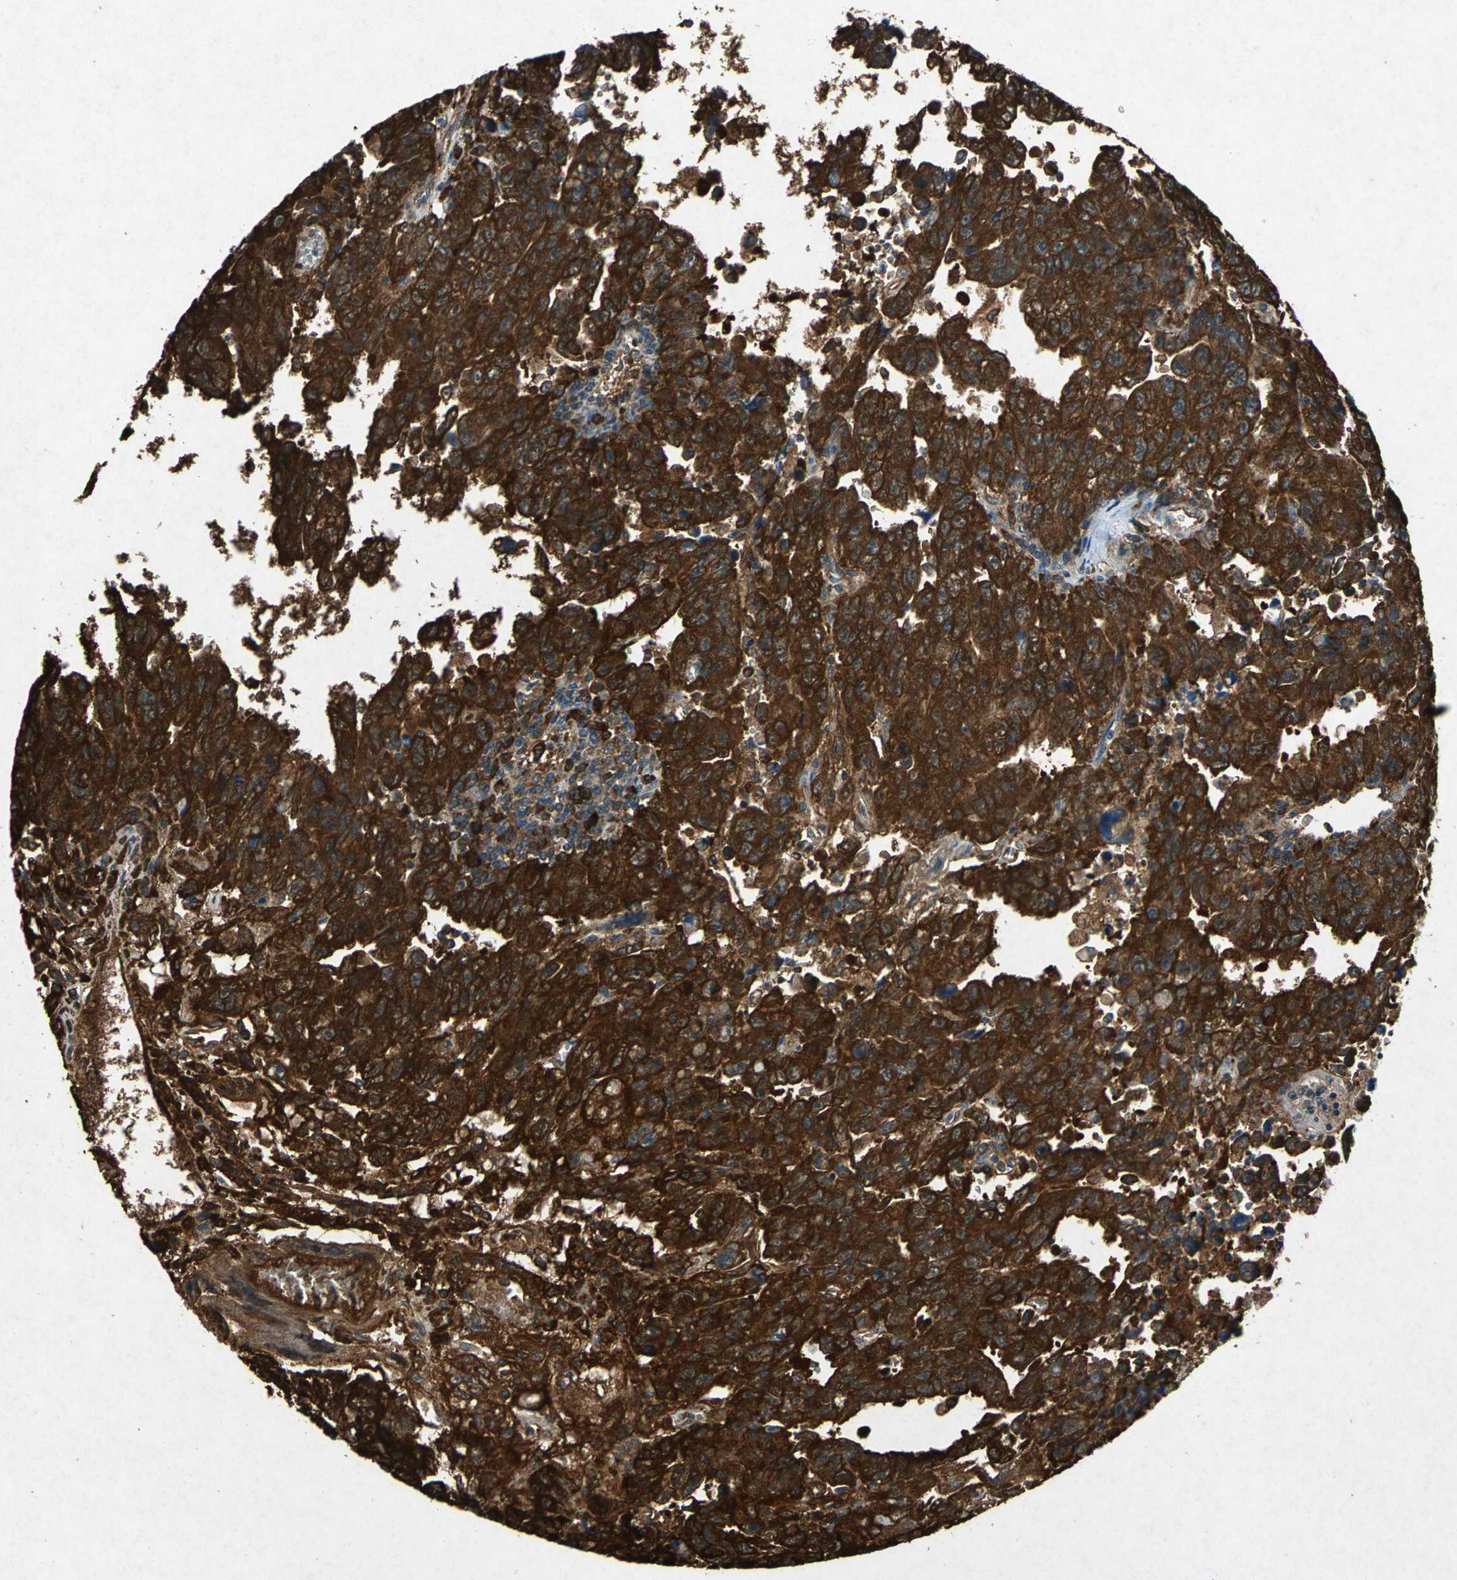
{"staining": {"intensity": "strong", "quantity": ">75%", "location": "cytoplasmic/membranous"}, "tissue": "testis cancer", "cell_type": "Tumor cells", "image_type": "cancer", "snomed": [{"axis": "morphology", "description": "Carcinoma, Embryonal, NOS"}, {"axis": "topography", "description": "Testis"}], "caption": "A micrograph showing strong cytoplasmic/membranous staining in approximately >75% of tumor cells in testis cancer, as visualized by brown immunohistochemical staining.", "gene": "HSP90AB1", "patient": {"sex": "male", "age": 28}}